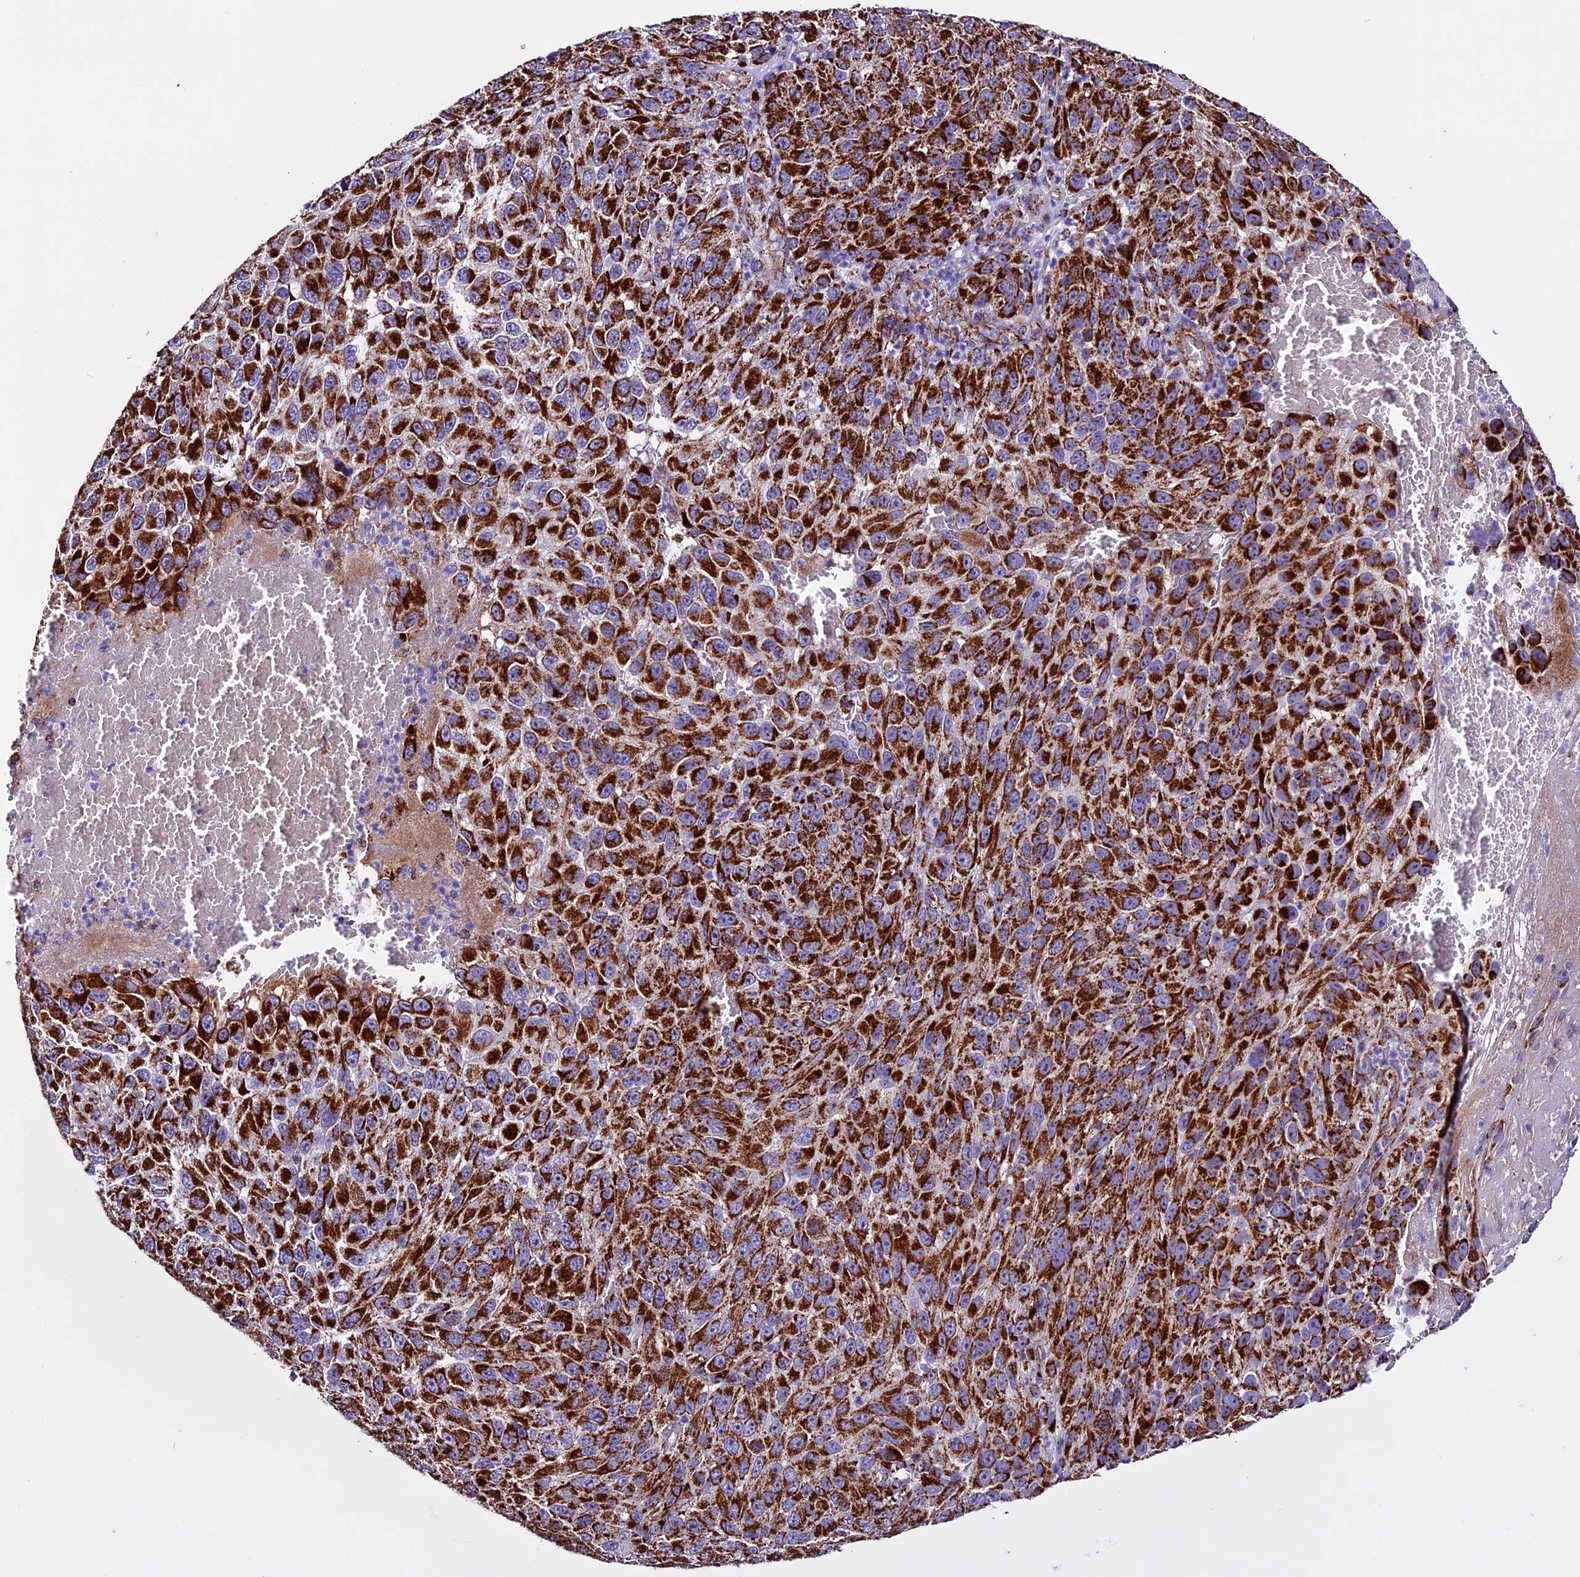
{"staining": {"intensity": "strong", "quantity": ">75%", "location": "cytoplasmic/membranous"}, "tissue": "melanoma", "cell_type": "Tumor cells", "image_type": "cancer", "snomed": [{"axis": "morphology", "description": "Normal tissue, NOS"}, {"axis": "morphology", "description": "Malignant melanoma, NOS"}, {"axis": "topography", "description": "Skin"}], "caption": "Melanoma stained for a protein demonstrates strong cytoplasmic/membranous positivity in tumor cells. (Stains: DAB (3,3'-diaminobenzidine) in brown, nuclei in blue, Microscopy: brightfield microscopy at high magnification).", "gene": "CX3CL1", "patient": {"sex": "female", "age": 96}}